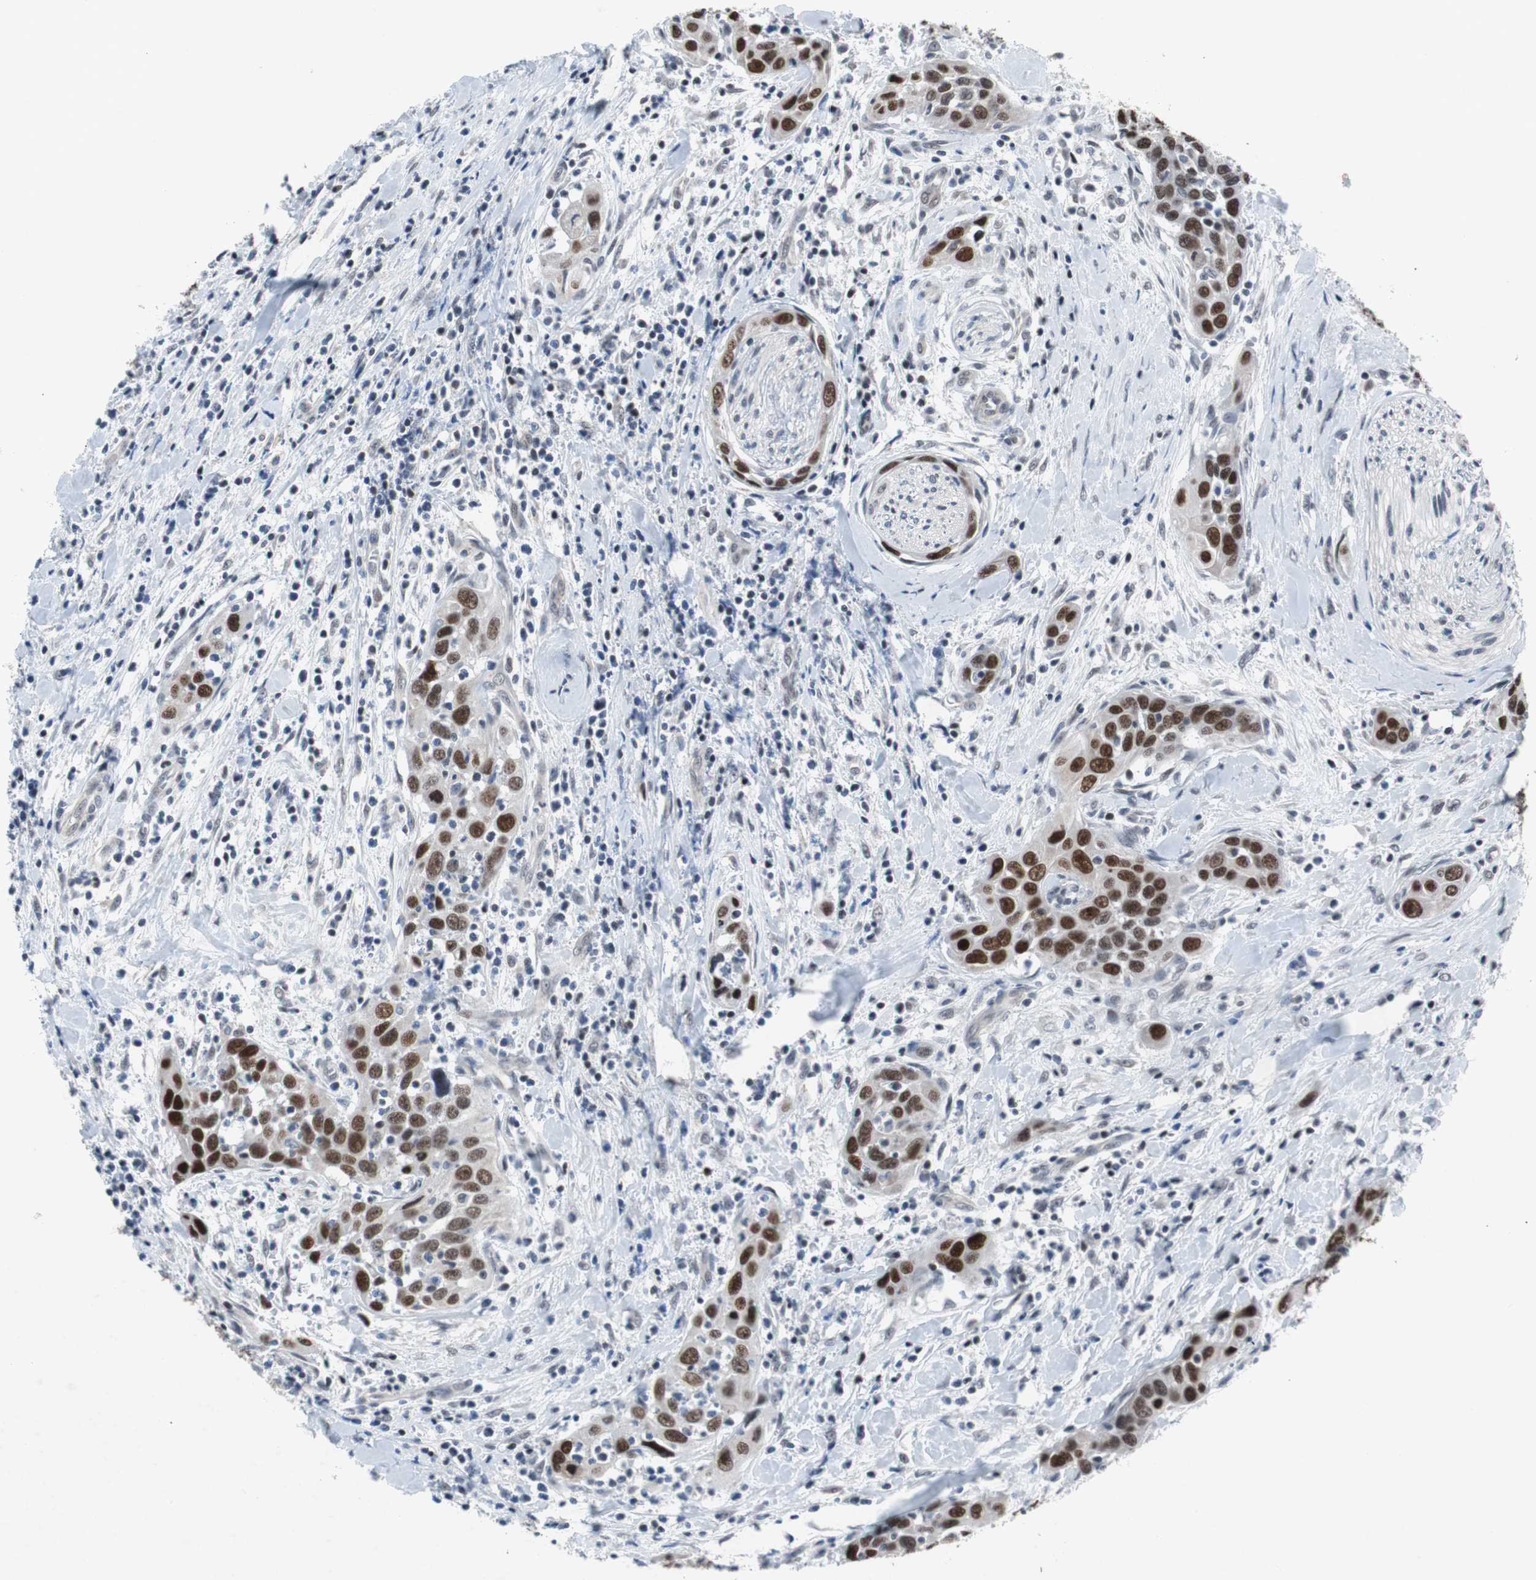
{"staining": {"intensity": "strong", "quantity": ">75%", "location": "nuclear"}, "tissue": "head and neck cancer", "cell_type": "Tumor cells", "image_type": "cancer", "snomed": [{"axis": "morphology", "description": "Squamous cell carcinoma, NOS"}, {"axis": "topography", "description": "Oral tissue"}, {"axis": "topography", "description": "Head-Neck"}], "caption": "IHC (DAB (3,3'-diaminobenzidine)) staining of head and neck cancer (squamous cell carcinoma) demonstrates strong nuclear protein positivity in approximately >75% of tumor cells.", "gene": "TP63", "patient": {"sex": "female", "age": 50}}